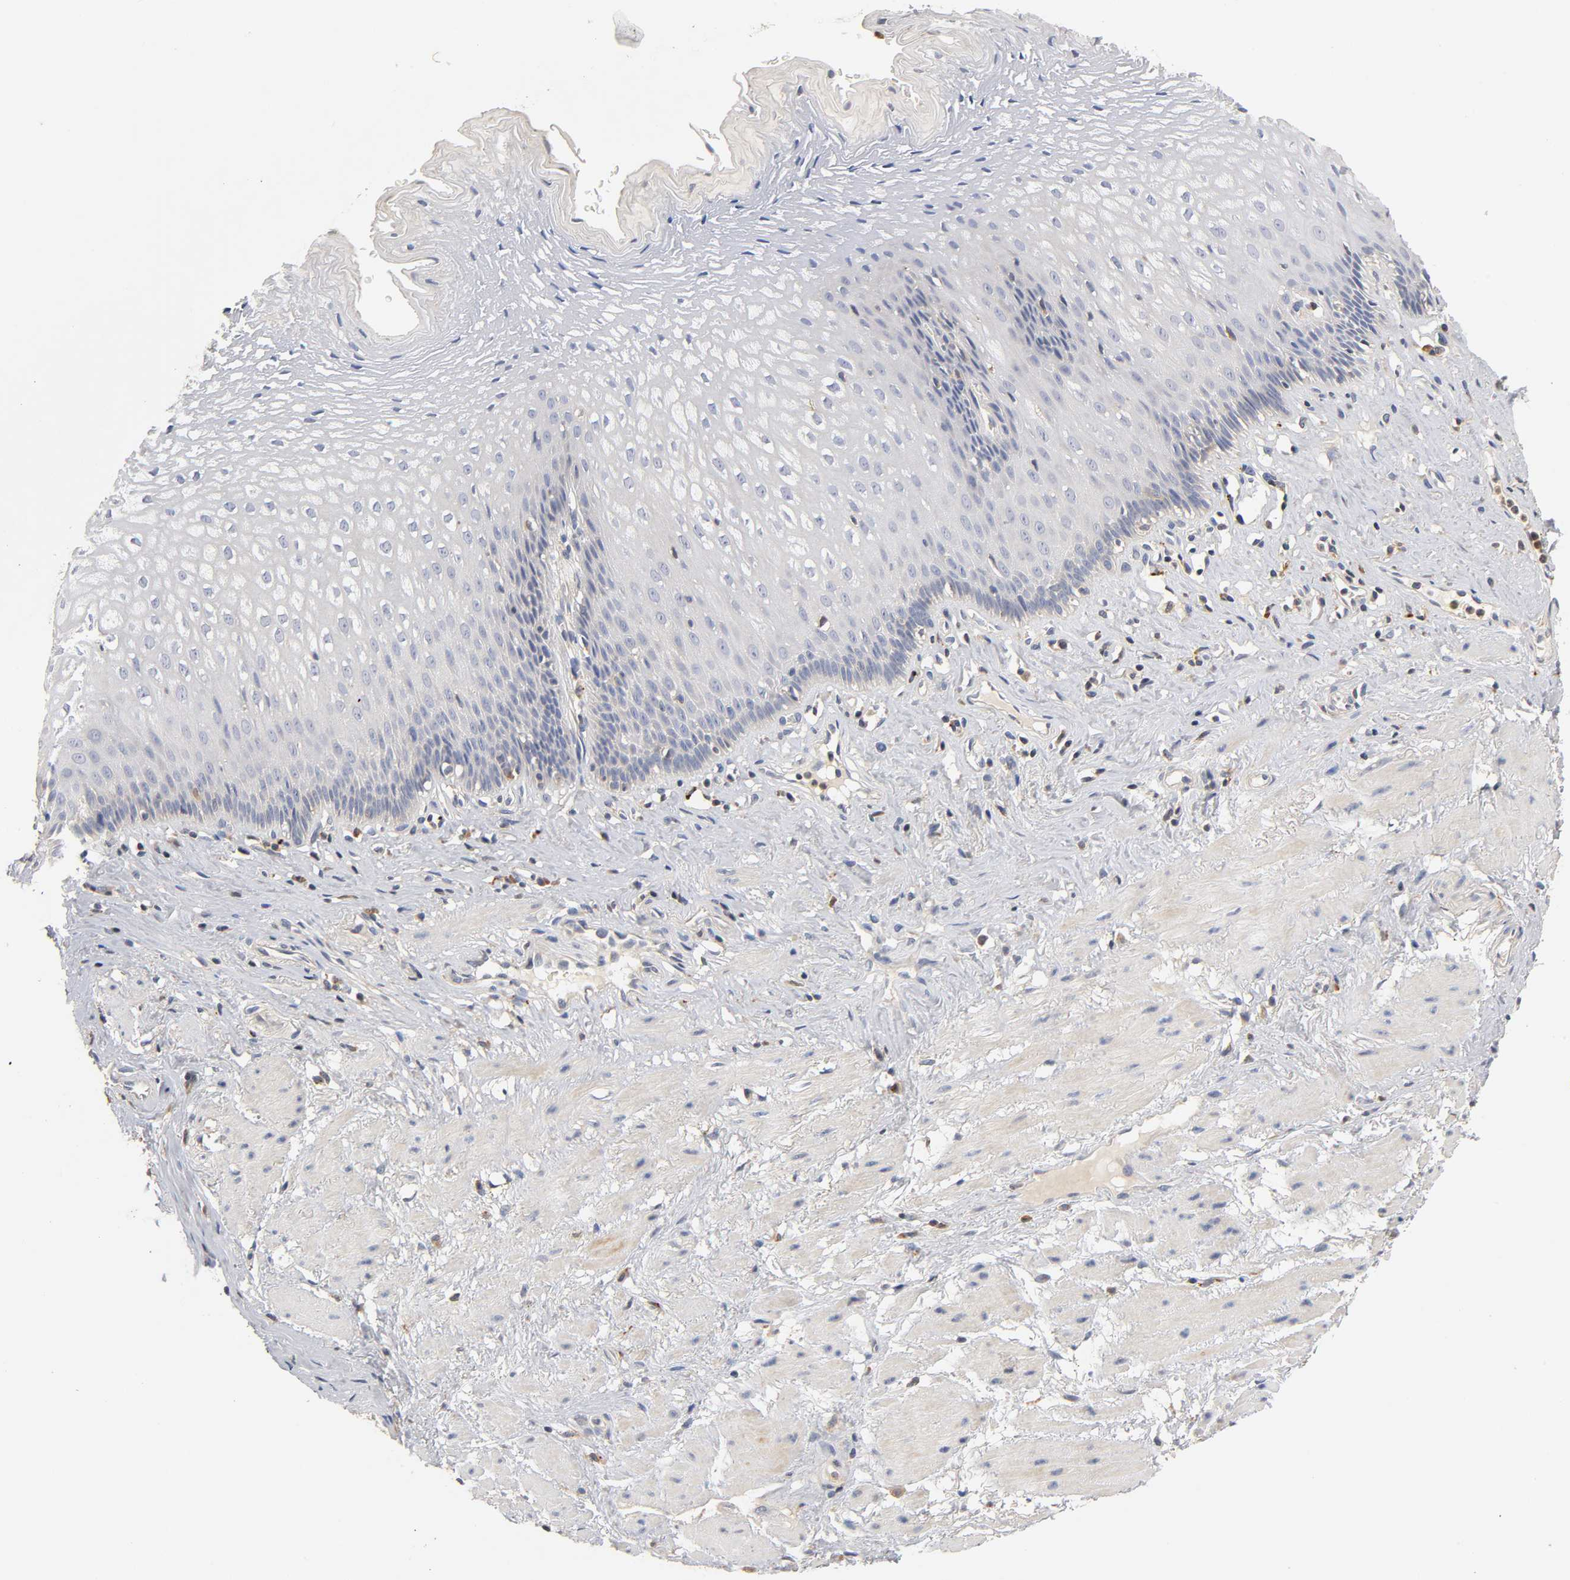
{"staining": {"intensity": "negative", "quantity": "none", "location": "none"}, "tissue": "esophagus", "cell_type": "Squamous epithelial cells", "image_type": "normal", "snomed": [{"axis": "morphology", "description": "Normal tissue, NOS"}, {"axis": "topography", "description": "Esophagus"}], "caption": "Immunohistochemical staining of unremarkable esophagus displays no significant positivity in squamous epithelial cells. Brightfield microscopy of IHC stained with DAB (3,3'-diaminobenzidine) (brown) and hematoxylin (blue), captured at high magnification.", "gene": "RHOA", "patient": {"sex": "female", "age": 70}}